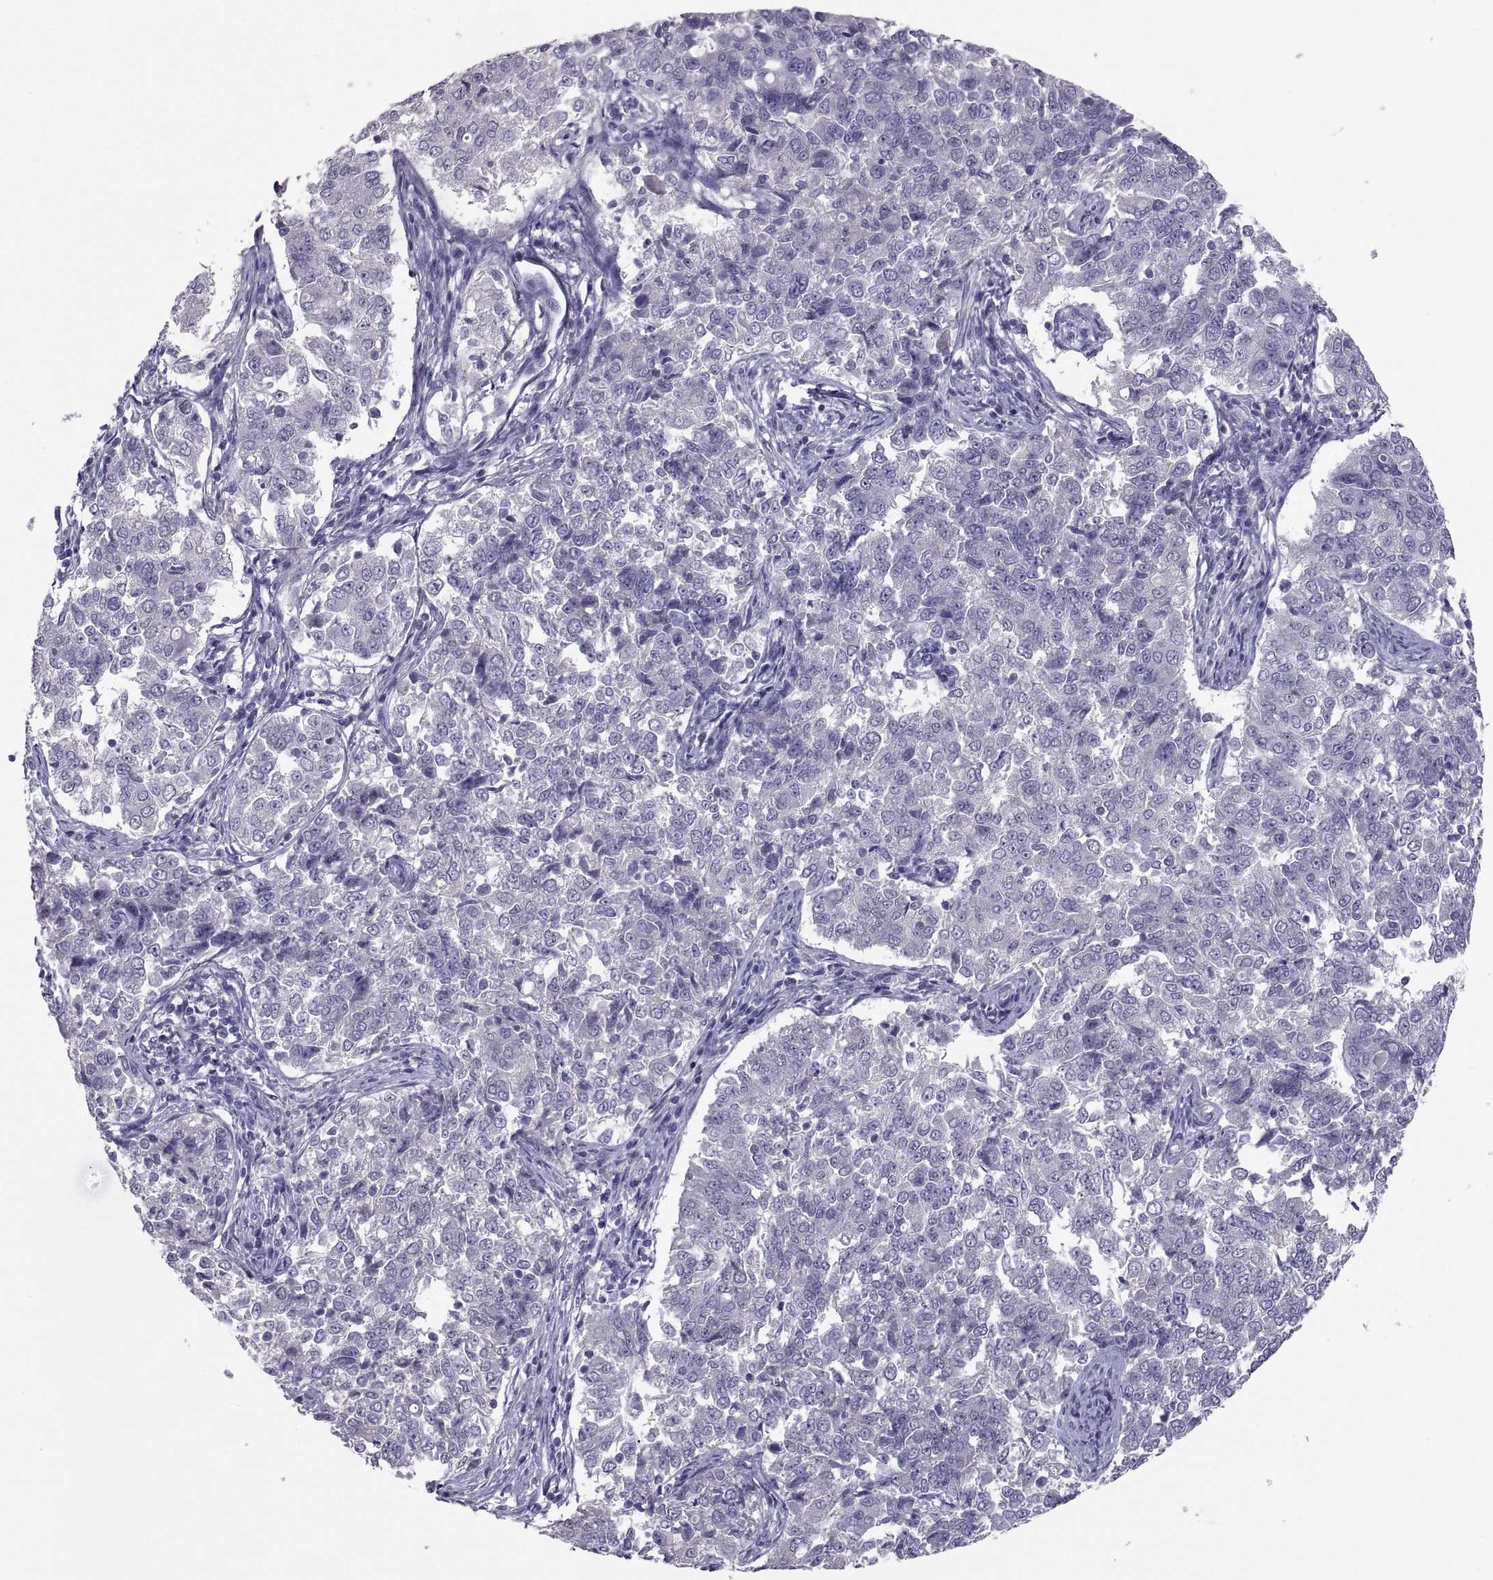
{"staining": {"intensity": "negative", "quantity": "none", "location": "none"}, "tissue": "endometrial cancer", "cell_type": "Tumor cells", "image_type": "cancer", "snomed": [{"axis": "morphology", "description": "Adenocarcinoma, NOS"}, {"axis": "topography", "description": "Endometrium"}], "caption": "This is an immunohistochemistry (IHC) photomicrograph of adenocarcinoma (endometrial). There is no positivity in tumor cells.", "gene": "IGSF1", "patient": {"sex": "female", "age": 43}}